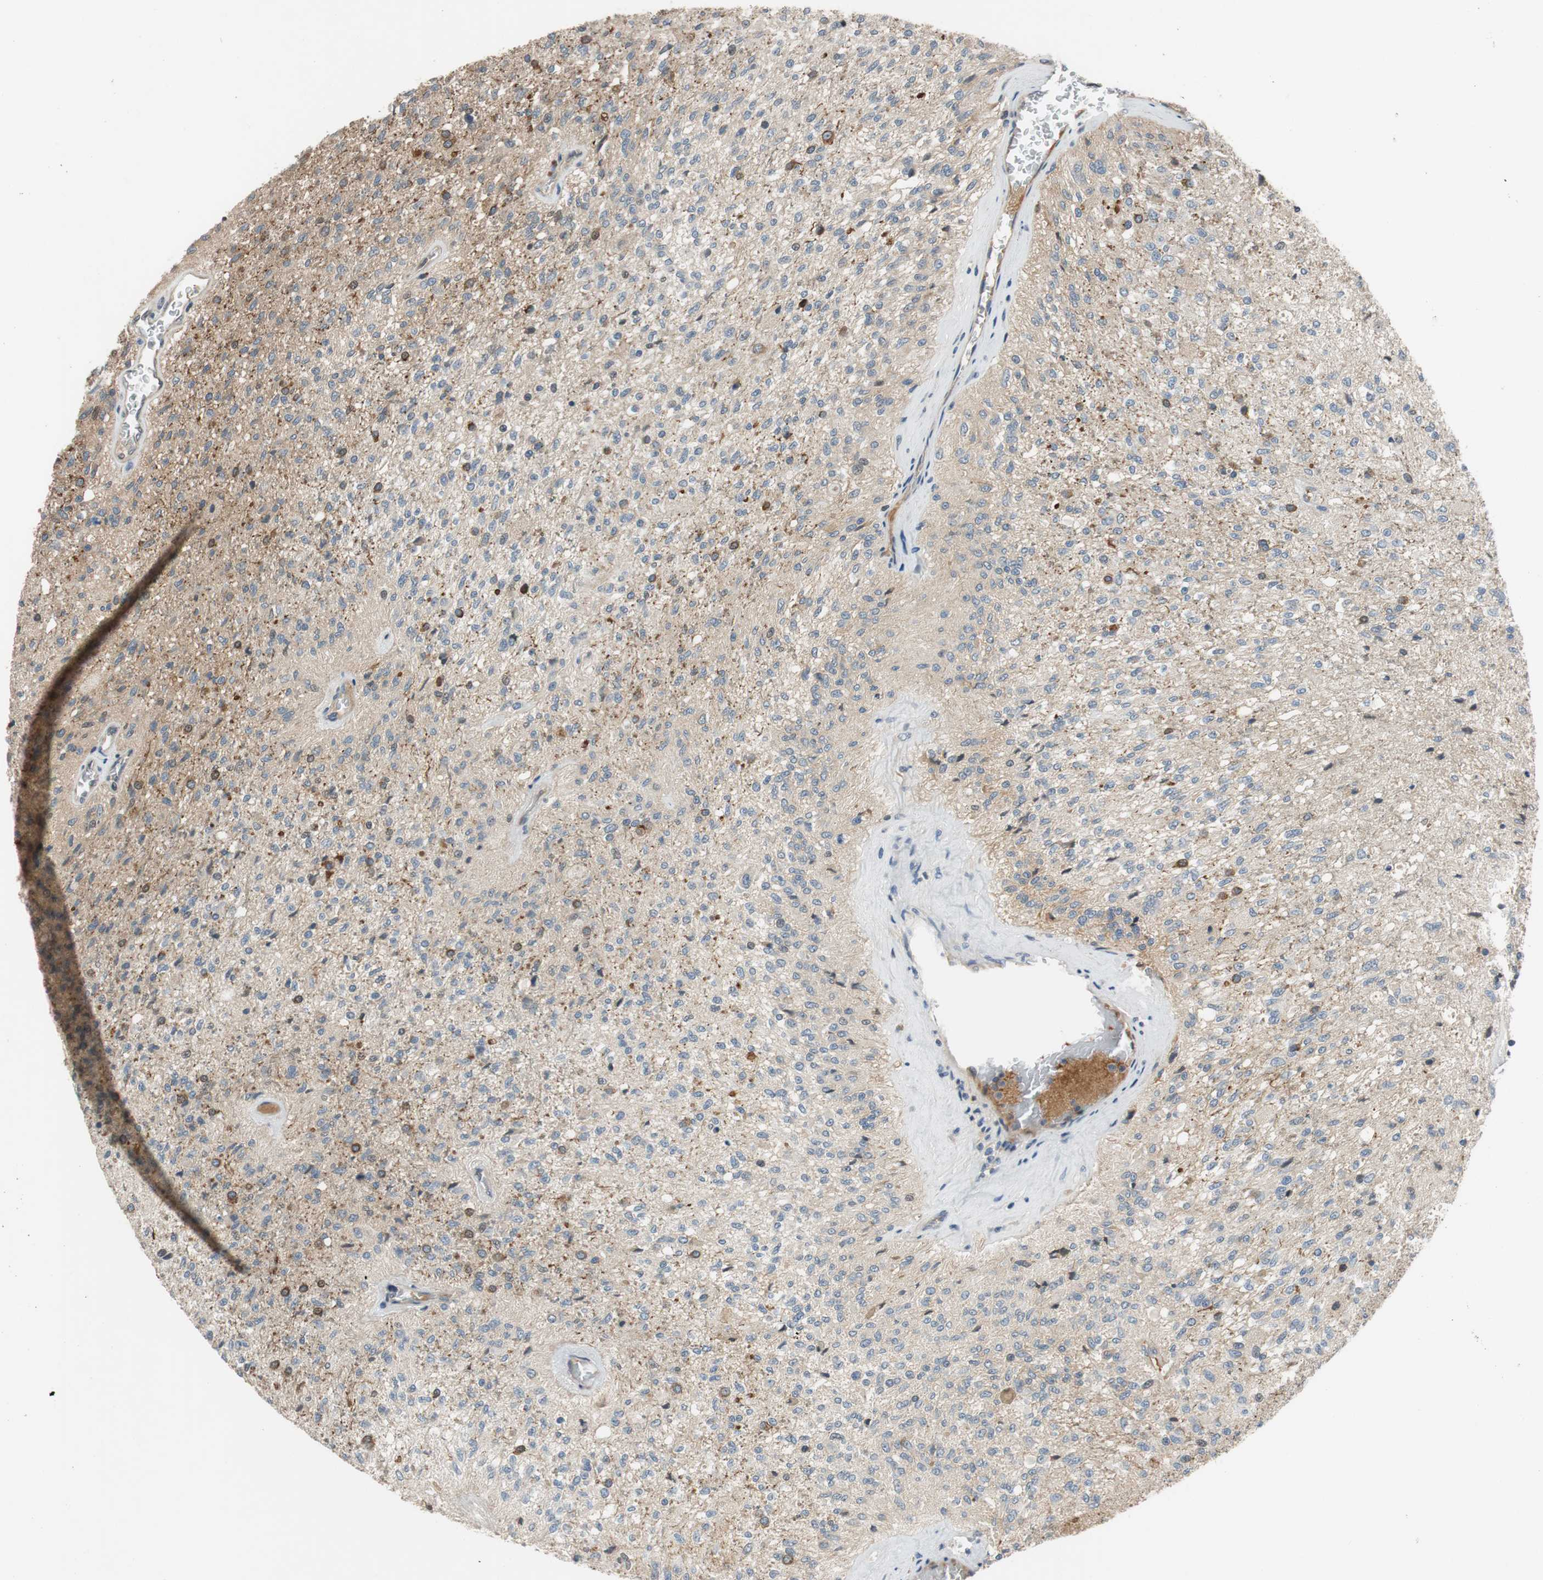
{"staining": {"intensity": "negative", "quantity": "none", "location": "none"}, "tissue": "glioma", "cell_type": "Tumor cells", "image_type": "cancer", "snomed": [{"axis": "morphology", "description": "Normal tissue, NOS"}, {"axis": "morphology", "description": "Glioma, malignant, High grade"}, {"axis": "topography", "description": "Cerebral cortex"}], "caption": "A histopathology image of human high-grade glioma (malignant) is negative for staining in tumor cells.", "gene": "C4A", "patient": {"sex": "male", "age": 77}}